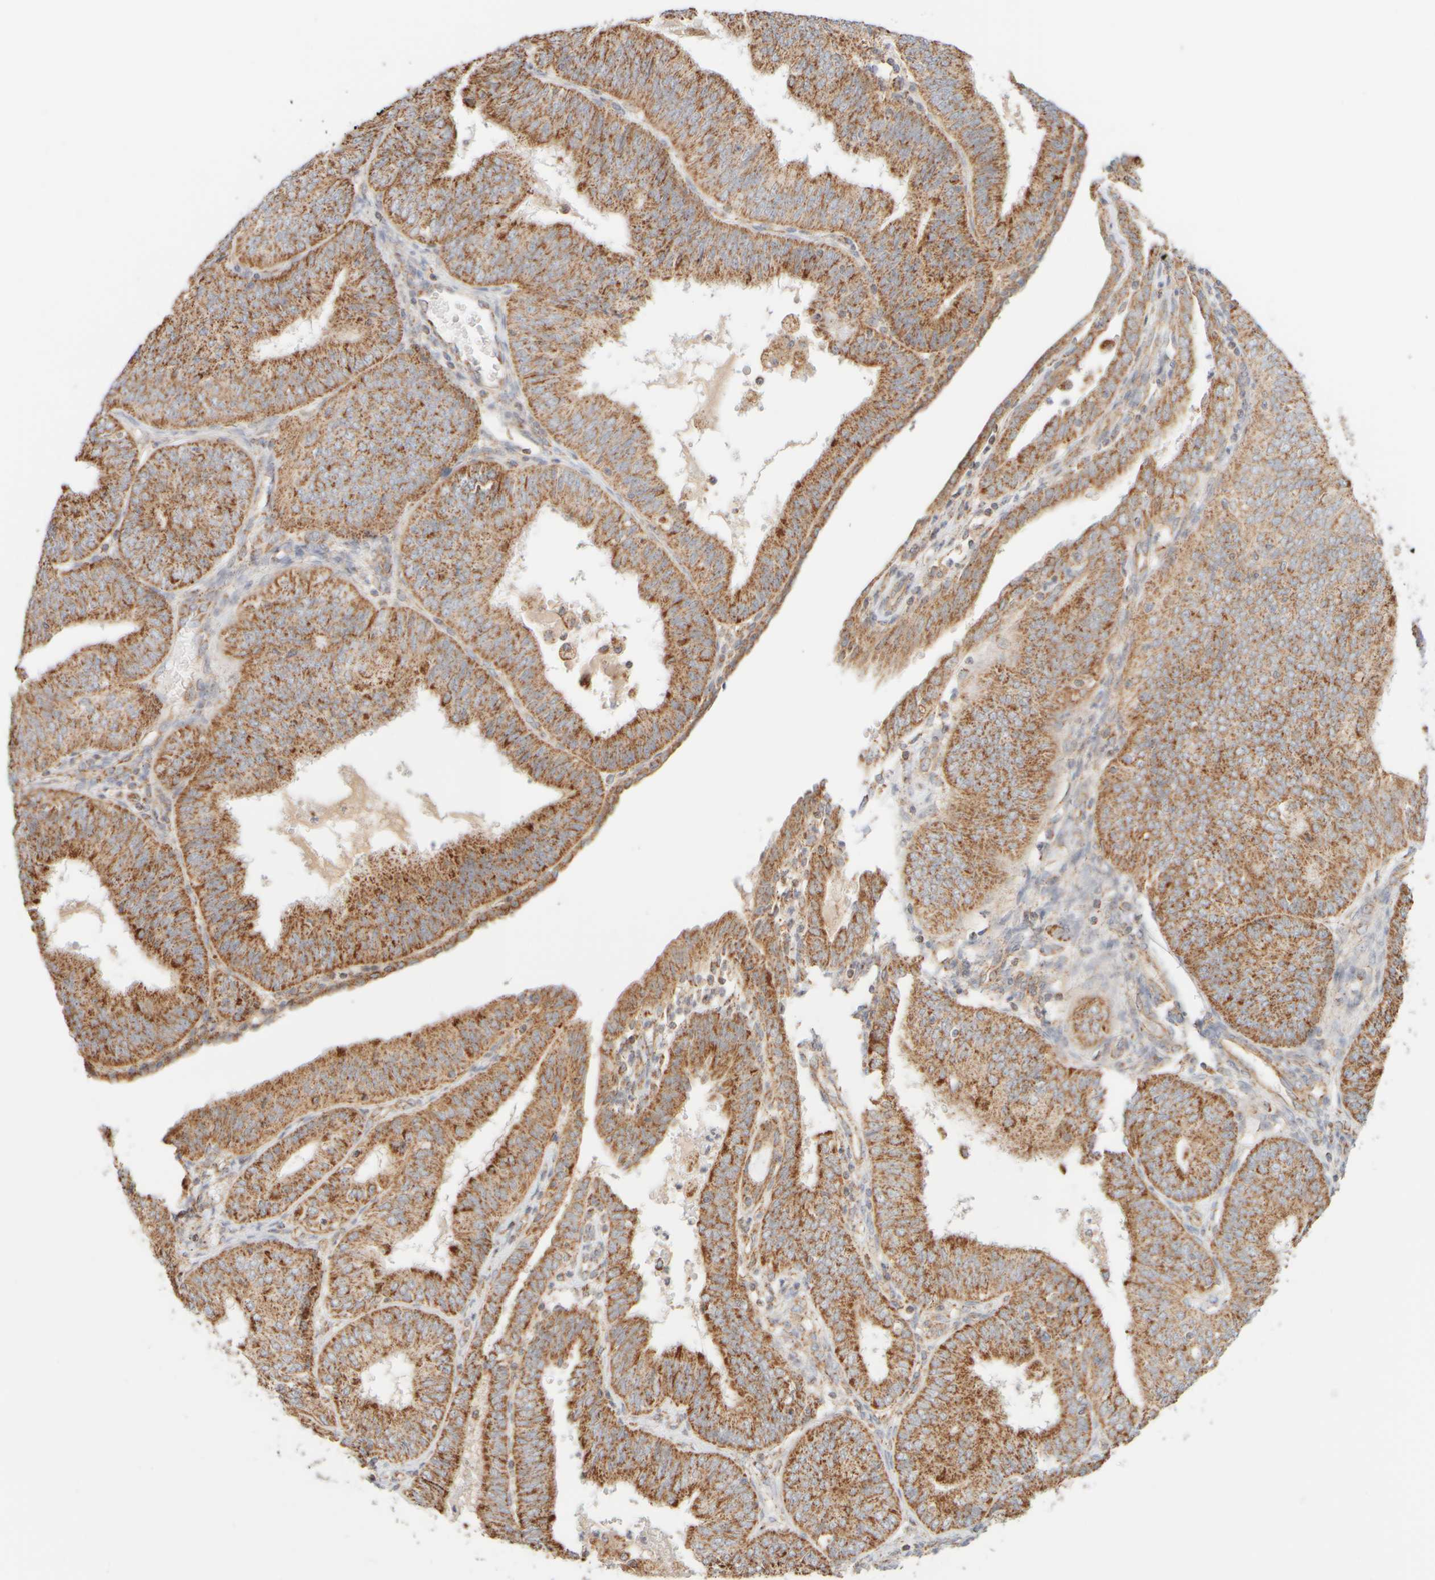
{"staining": {"intensity": "moderate", "quantity": ">75%", "location": "cytoplasmic/membranous"}, "tissue": "endometrial cancer", "cell_type": "Tumor cells", "image_type": "cancer", "snomed": [{"axis": "morphology", "description": "Adenocarcinoma, NOS"}, {"axis": "topography", "description": "Endometrium"}], "caption": "Protein expression analysis of adenocarcinoma (endometrial) demonstrates moderate cytoplasmic/membranous expression in about >75% of tumor cells.", "gene": "APBB2", "patient": {"sex": "female", "age": 58}}